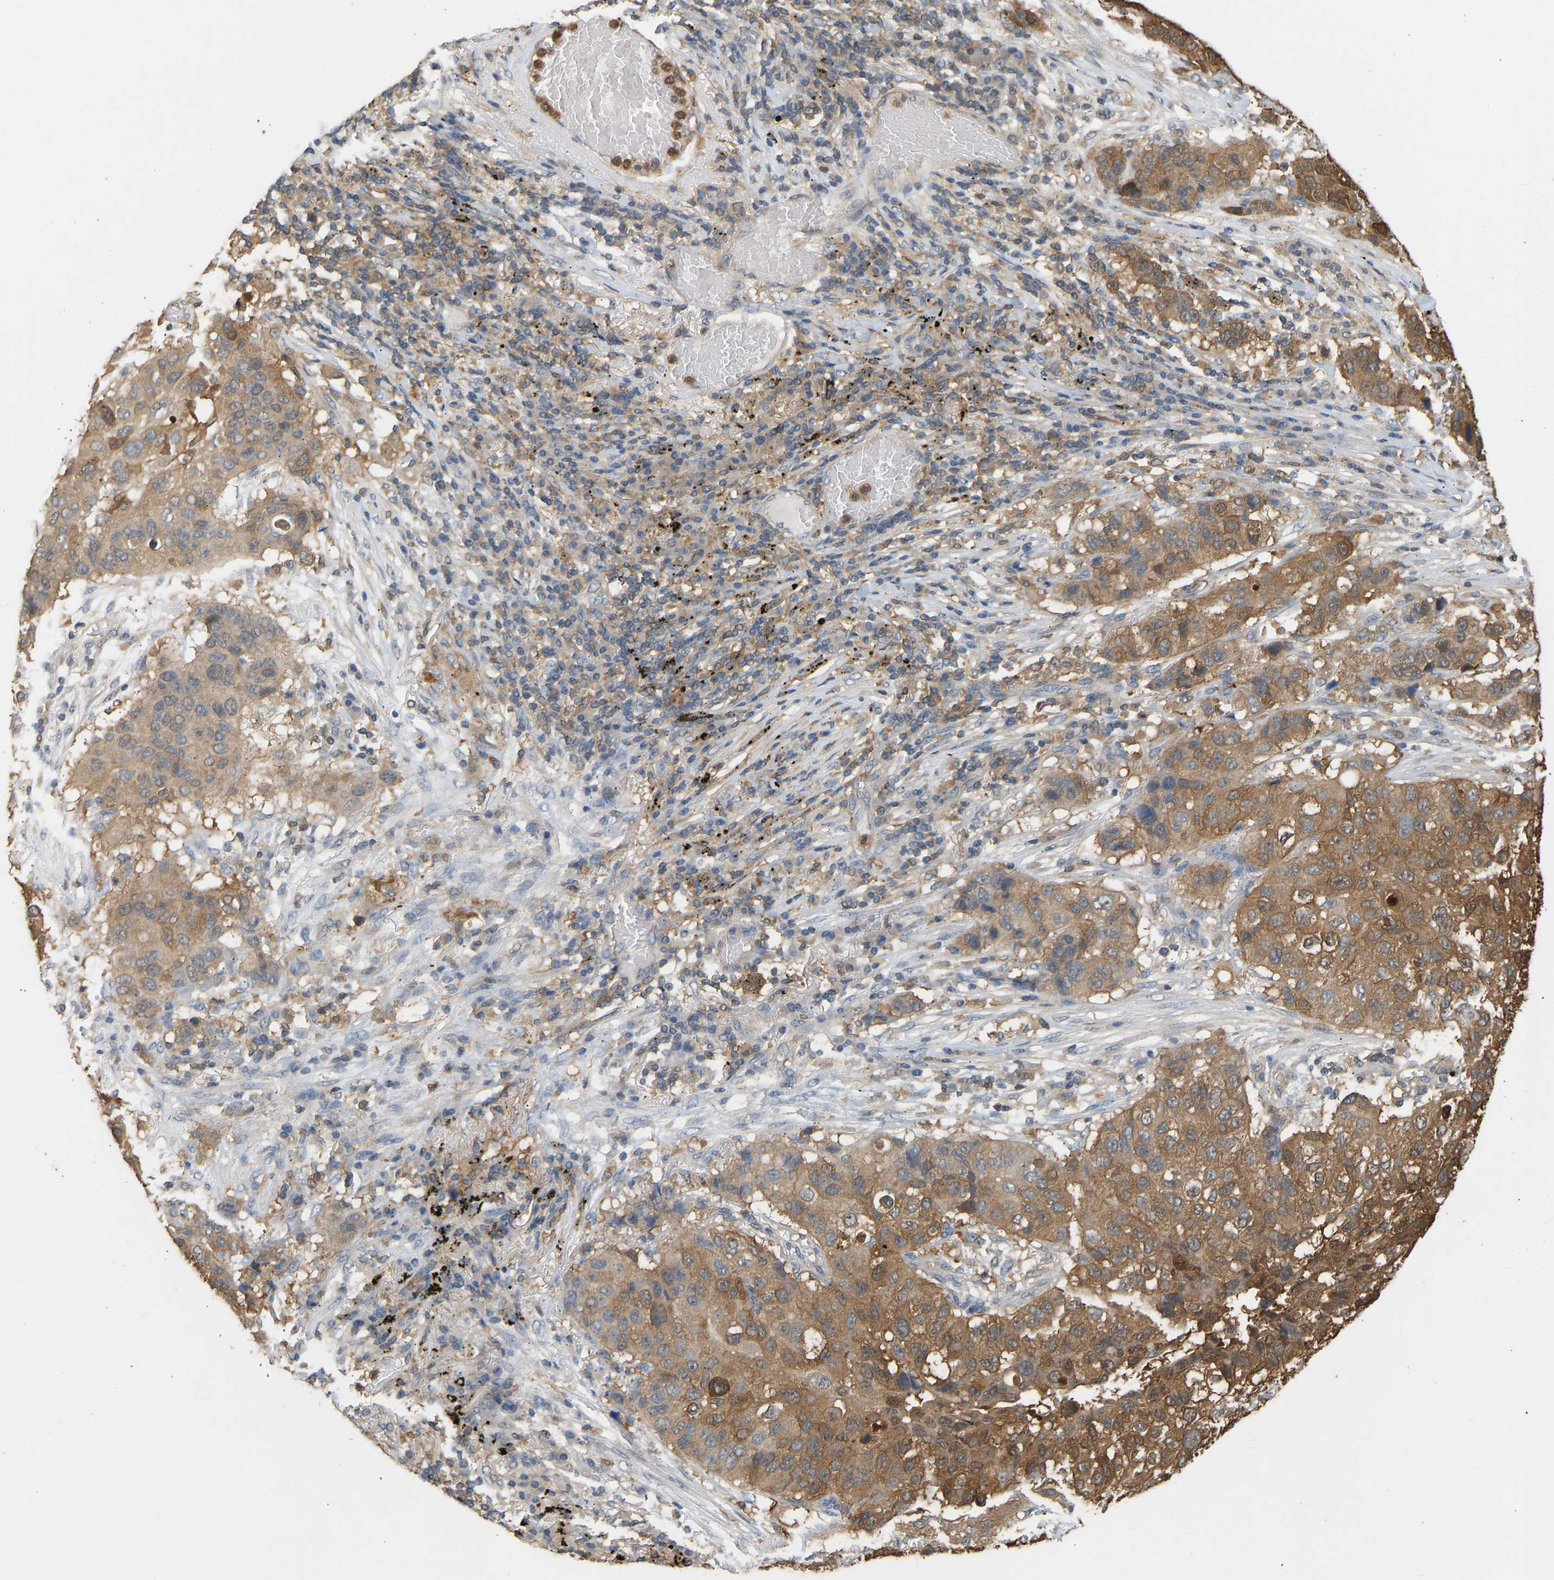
{"staining": {"intensity": "moderate", "quantity": ">75%", "location": "cytoplasmic/membranous"}, "tissue": "lung cancer", "cell_type": "Tumor cells", "image_type": "cancer", "snomed": [{"axis": "morphology", "description": "Squamous cell carcinoma, NOS"}, {"axis": "topography", "description": "Lung"}], "caption": "A high-resolution micrograph shows IHC staining of squamous cell carcinoma (lung), which shows moderate cytoplasmic/membranous positivity in approximately >75% of tumor cells.", "gene": "ENO1", "patient": {"sex": "male", "age": 57}}